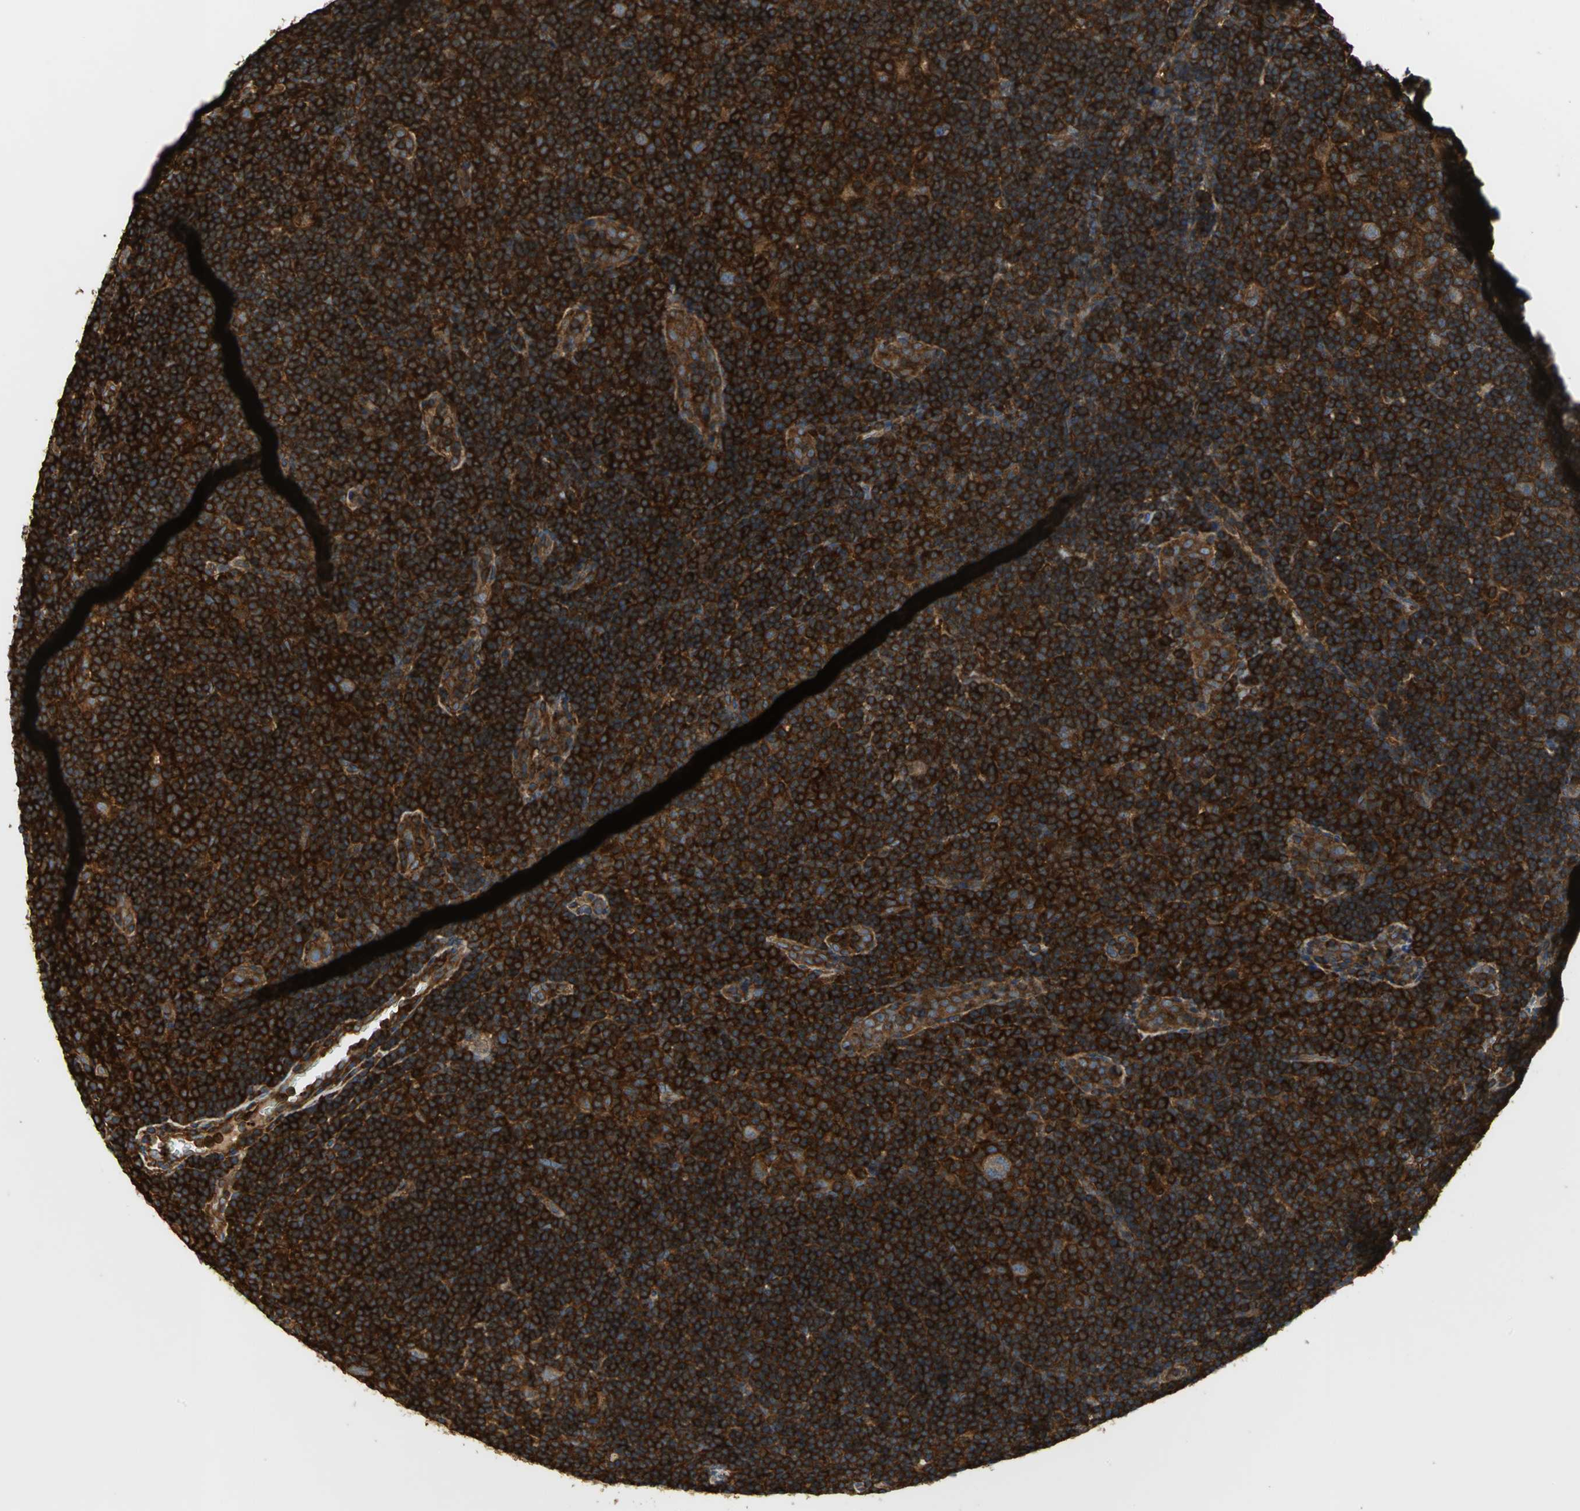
{"staining": {"intensity": "strong", "quantity": ">75%", "location": "cytoplasmic/membranous"}, "tissue": "lymphoma", "cell_type": "Tumor cells", "image_type": "cancer", "snomed": [{"axis": "morphology", "description": "Hodgkin's disease, NOS"}, {"axis": "topography", "description": "Lymph node"}], "caption": "Protein staining of lymphoma tissue exhibits strong cytoplasmic/membranous expression in about >75% of tumor cells. (DAB = brown stain, brightfield microscopy at high magnification).", "gene": "TLN1", "patient": {"sex": "female", "age": 57}}